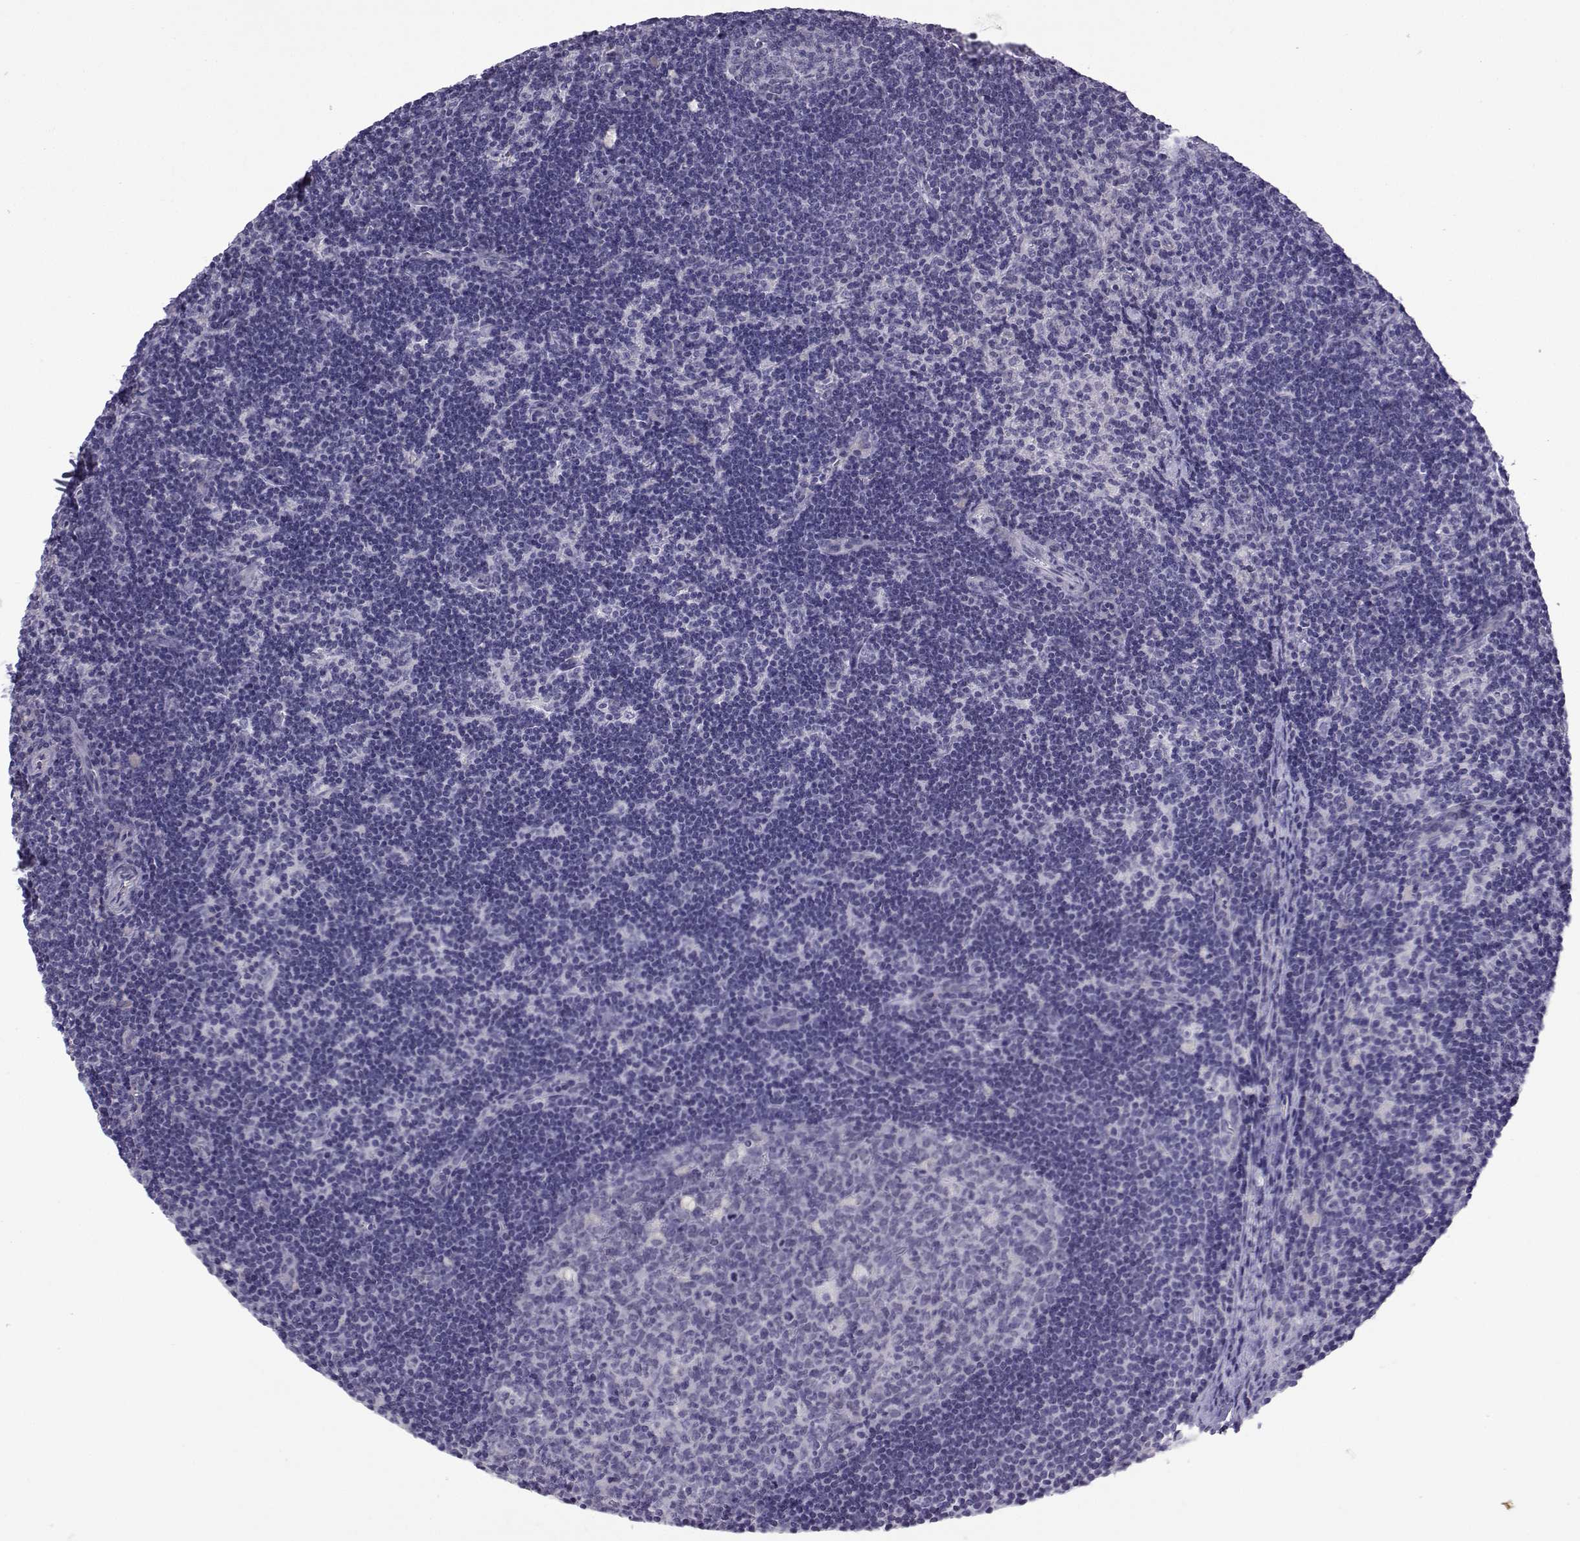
{"staining": {"intensity": "negative", "quantity": "none", "location": "none"}, "tissue": "lymph node", "cell_type": "Germinal center cells", "image_type": "normal", "snomed": [{"axis": "morphology", "description": "Normal tissue, NOS"}, {"axis": "topography", "description": "Lymph node"}], "caption": "High power microscopy micrograph of an immunohistochemistry histopathology image of normal lymph node, revealing no significant expression in germinal center cells.", "gene": "SPACA7", "patient": {"sex": "female", "age": 34}}